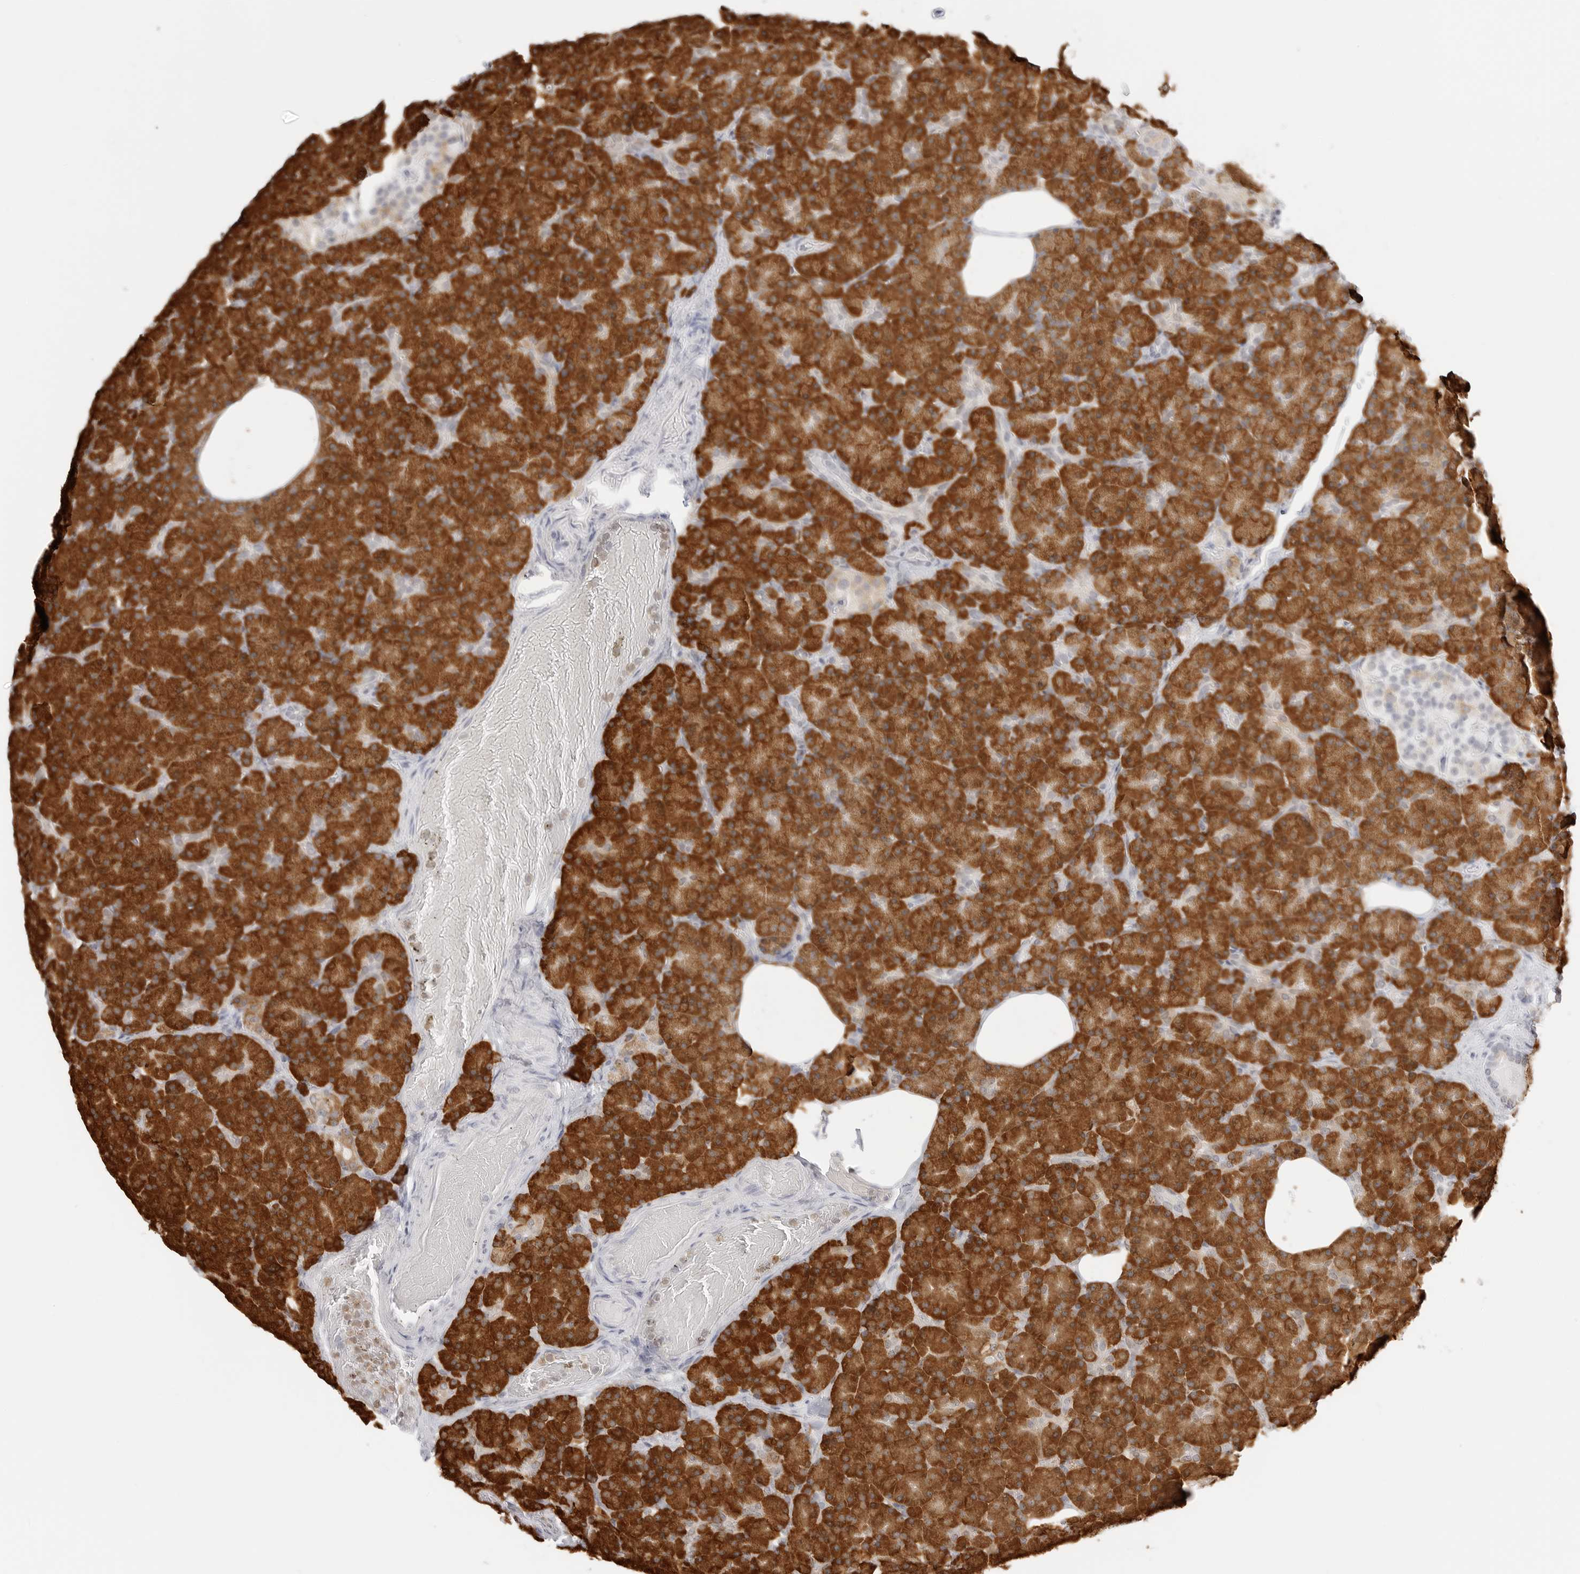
{"staining": {"intensity": "strong", "quantity": ">75%", "location": "cytoplasmic/membranous"}, "tissue": "pancreas", "cell_type": "Exocrine glandular cells", "image_type": "normal", "snomed": [{"axis": "morphology", "description": "Normal tissue, NOS"}, {"axis": "topography", "description": "Pancreas"}], "caption": "This is a micrograph of immunohistochemistry staining of unremarkable pancreas, which shows strong expression in the cytoplasmic/membranous of exocrine glandular cells.", "gene": "THEM4", "patient": {"sex": "female", "age": 43}}